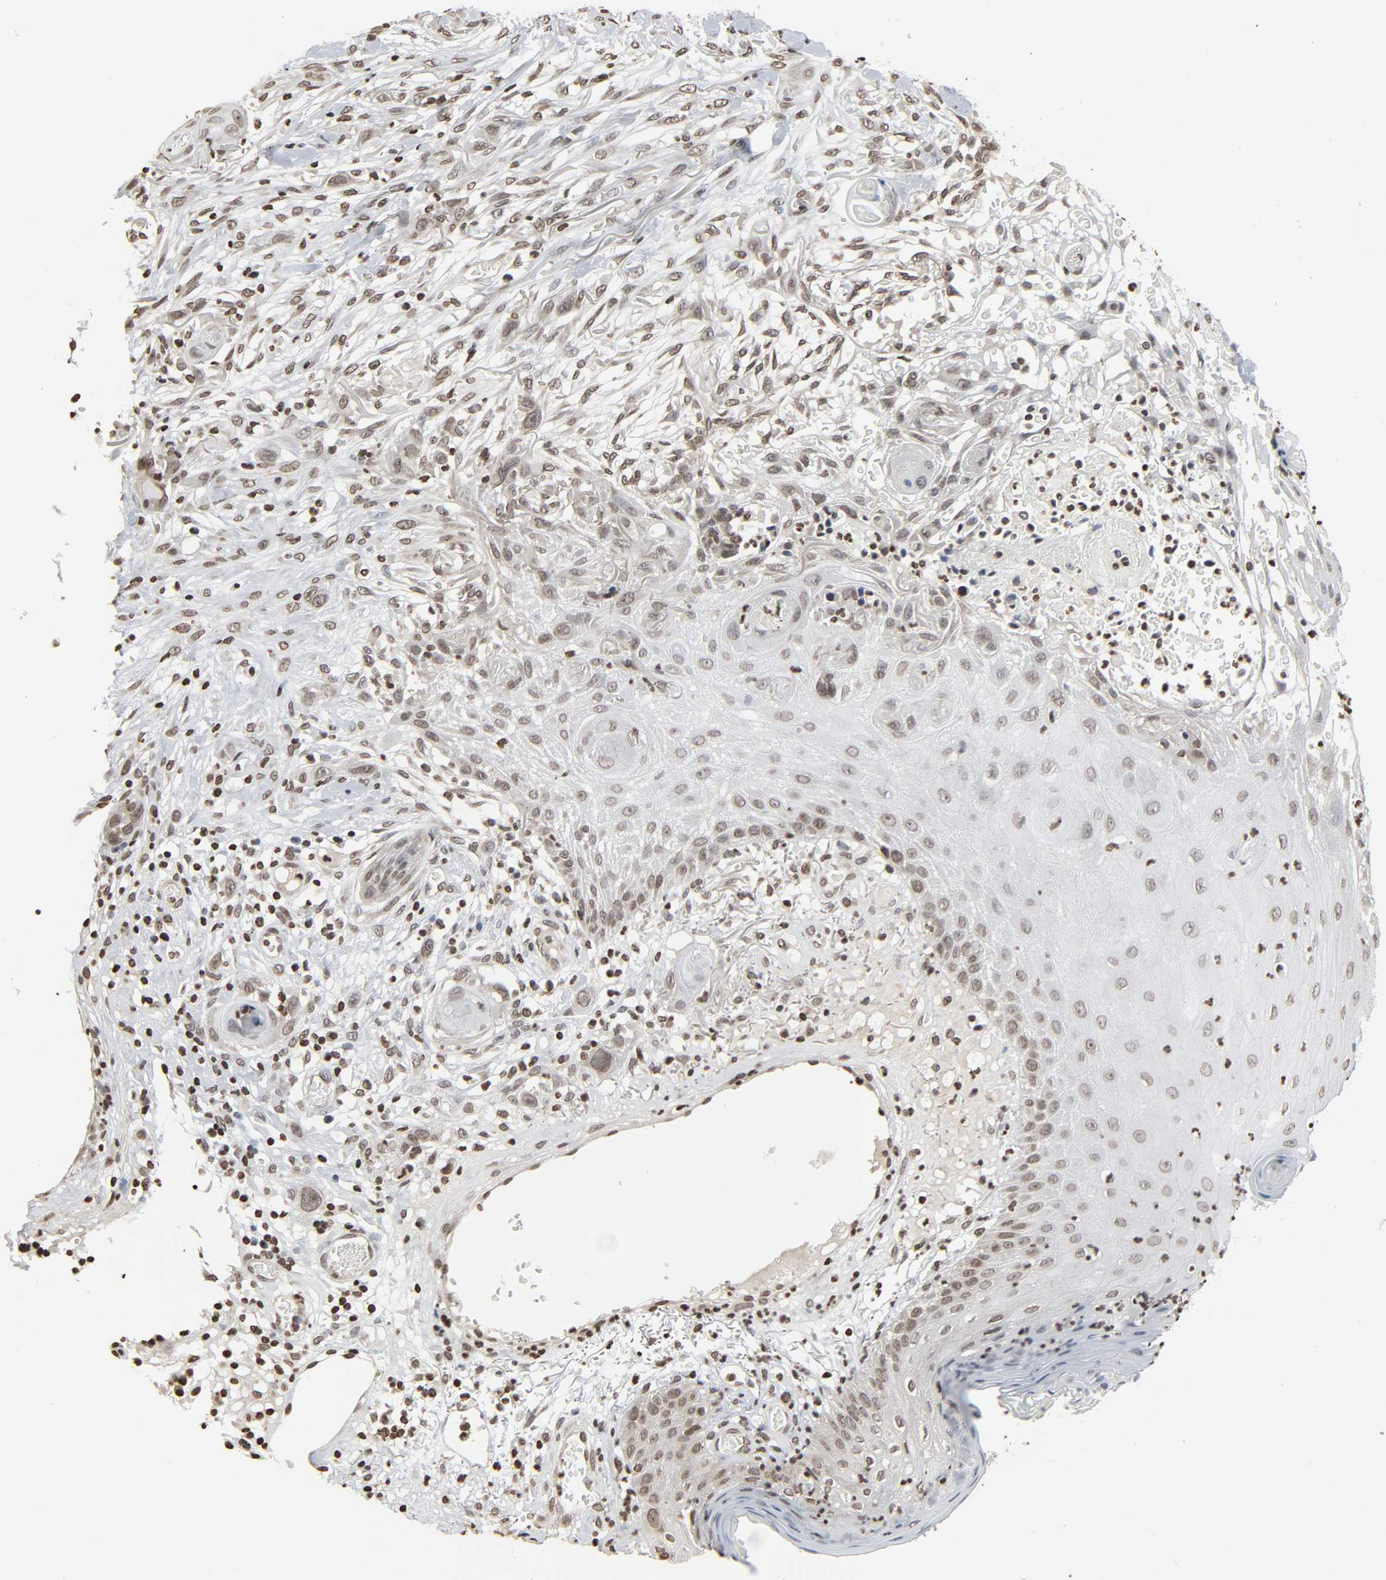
{"staining": {"intensity": "weak", "quantity": ">75%", "location": "nuclear"}, "tissue": "skin cancer", "cell_type": "Tumor cells", "image_type": "cancer", "snomed": [{"axis": "morphology", "description": "Normal tissue, NOS"}, {"axis": "morphology", "description": "Squamous cell carcinoma, NOS"}, {"axis": "topography", "description": "Skin"}], "caption": "This is an image of IHC staining of skin squamous cell carcinoma, which shows weak staining in the nuclear of tumor cells.", "gene": "ELAVL1", "patient": {"sex": "female", "age": 59}}